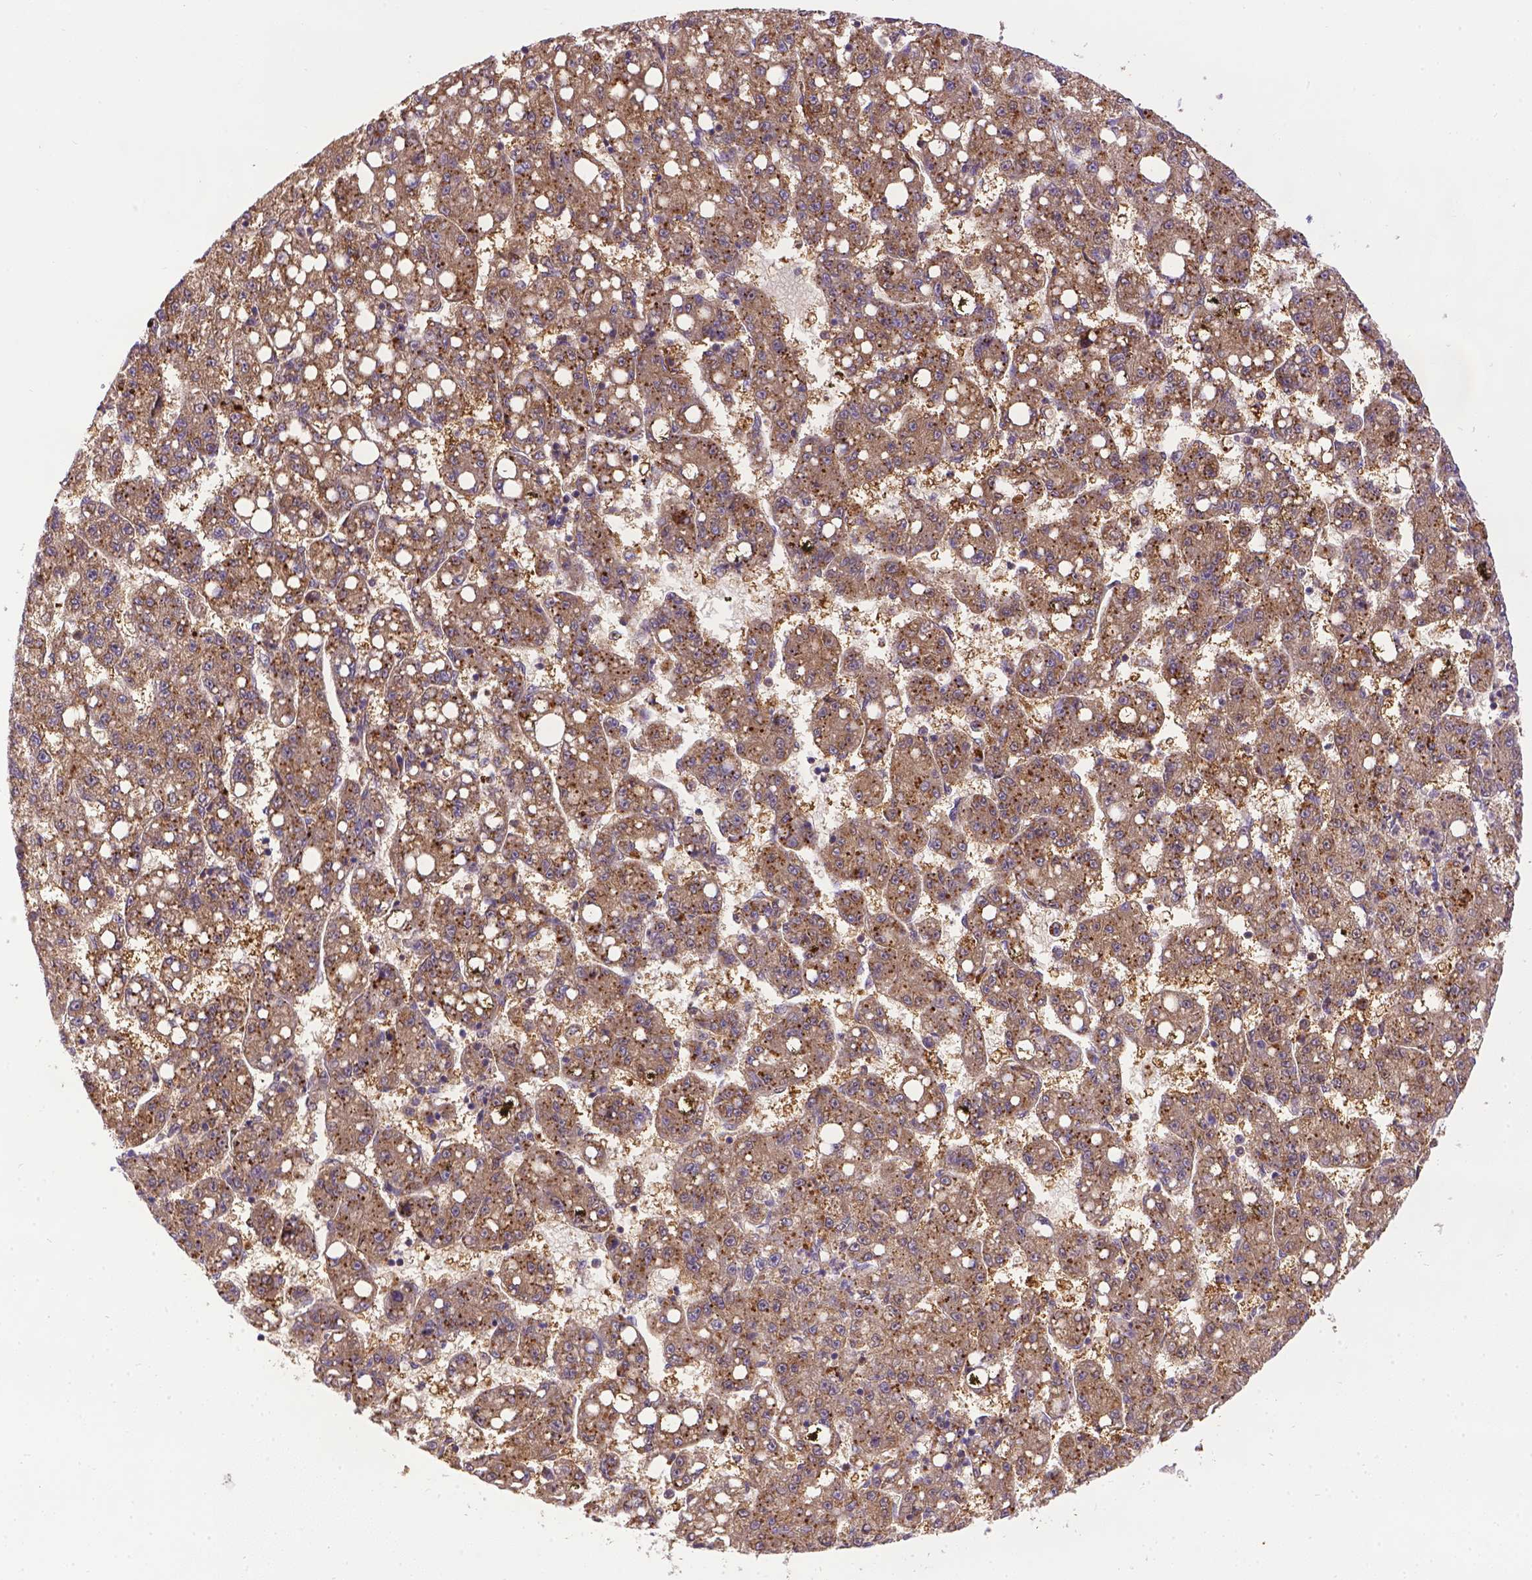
{"staining": {"intensity": "moderate", "quantity": ">75%", "location": "cytoplasmic/membranous"}, "tissue": "liver cancer", "cell_type": "Tumor cells", "image_type": "cancer", "snomed": [{"axis": "morphology", "description": "Carcinoma, Hepatocellular, NOS"}, {"axis": "topography", "description": "Liver"}], "caption": "Immunohistochemistry (IHC) (DAB) staining of hepatocellular carcinoma (liver) exhibits moderate cytoplasmic/membranous protein expression in about >75% of tumor cells.", "gene": "TM4SF18", "patient": {"sex": "female", "age": 65}}